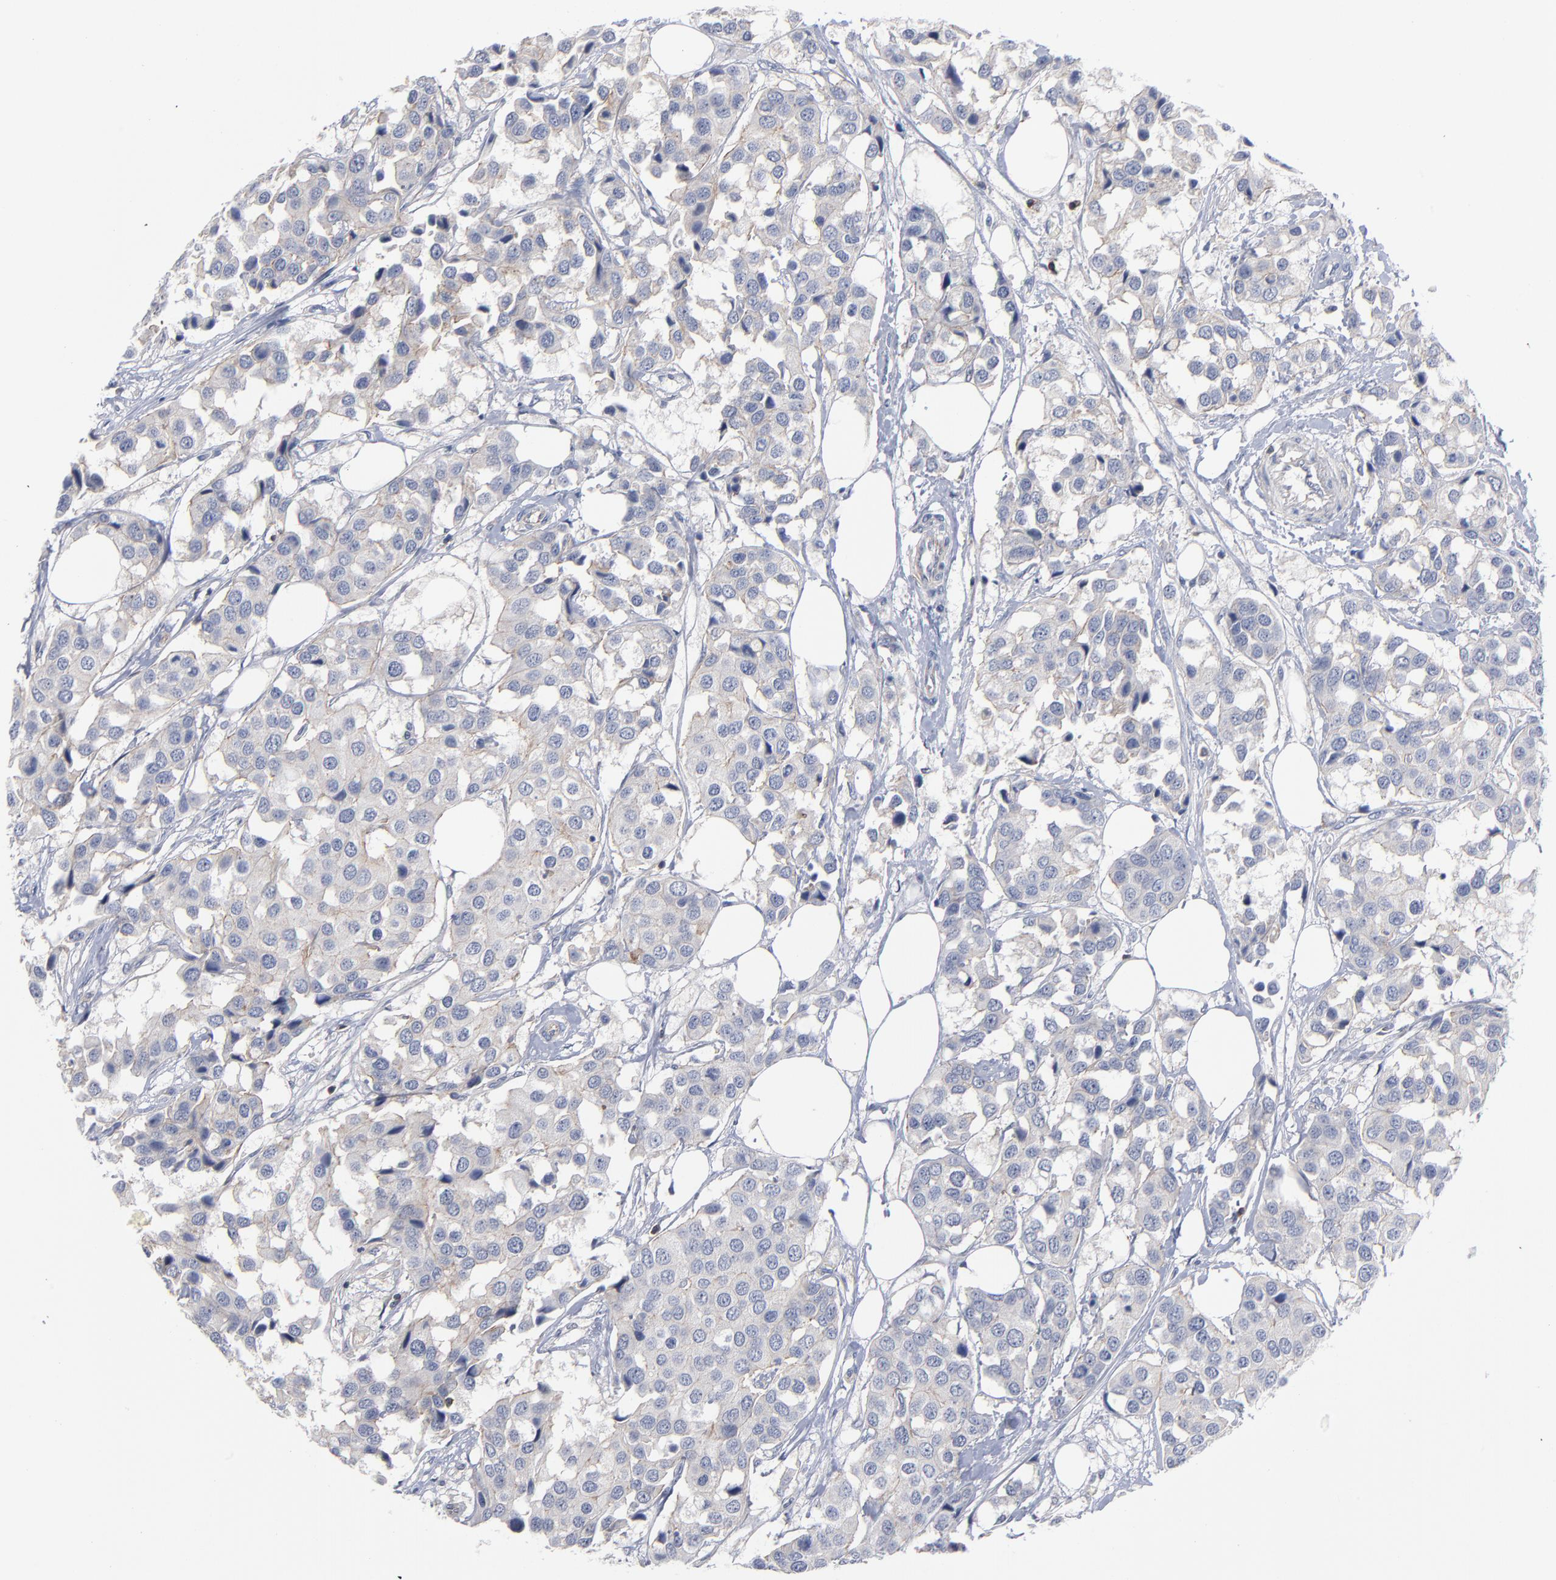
{"staining": {"intensity": "weak", "quantity": "<25%", "location": "cytoplasmic/membranous"}, "tissue": "breast cancer", "cell_type": "Tumor cells", "image_type": "cancer", "snomed": [{"axis": "morphology", "description": "Duct carcinoma"}, {"axis": "topography", "description": "Breast"}], "caption": "This is a image of immunohistochemistry (IHC) staining of intraductal carcinoma (breast), which shows no staining in tumor cells.", "gene": "PDLIM2", "patient": {"sex": "female", "age": 80}}